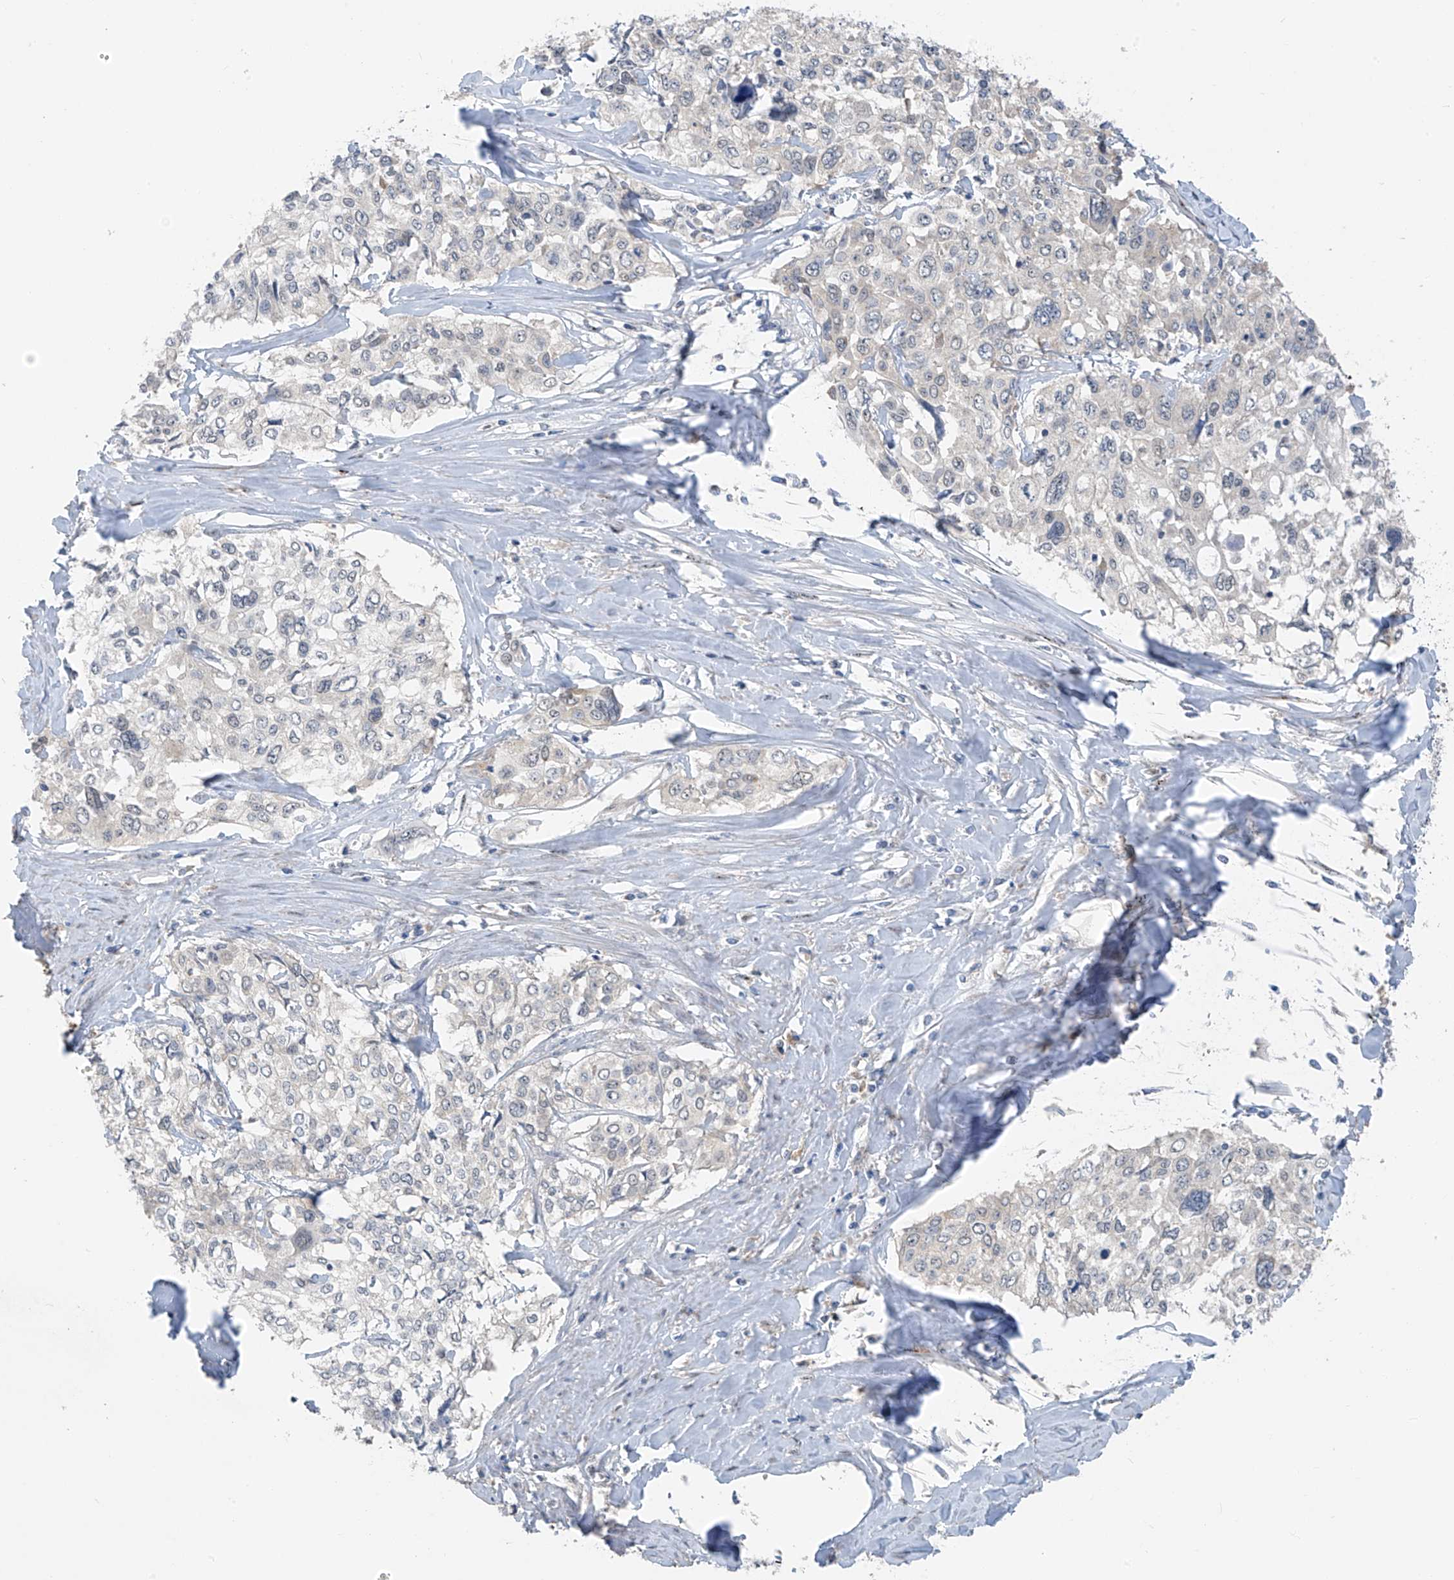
{"staining": {"intensity": "negative", "quantity": "none", "location": "none"}, "tissue": "cervical cancer", "cell_type": "Tumor cells", "image_type": "cancer", "snomed": [{"axis": "morphology", "description": "Squamous cell carcinoma, NOS"}, {"axis": "topography", "description": "Cervix"}], "caption": "A photomicrograph of human cervical cancer is negative for staining in tumor cells.", "gene": "RPL4", "patient": {"sex": "female", "age": 31}}